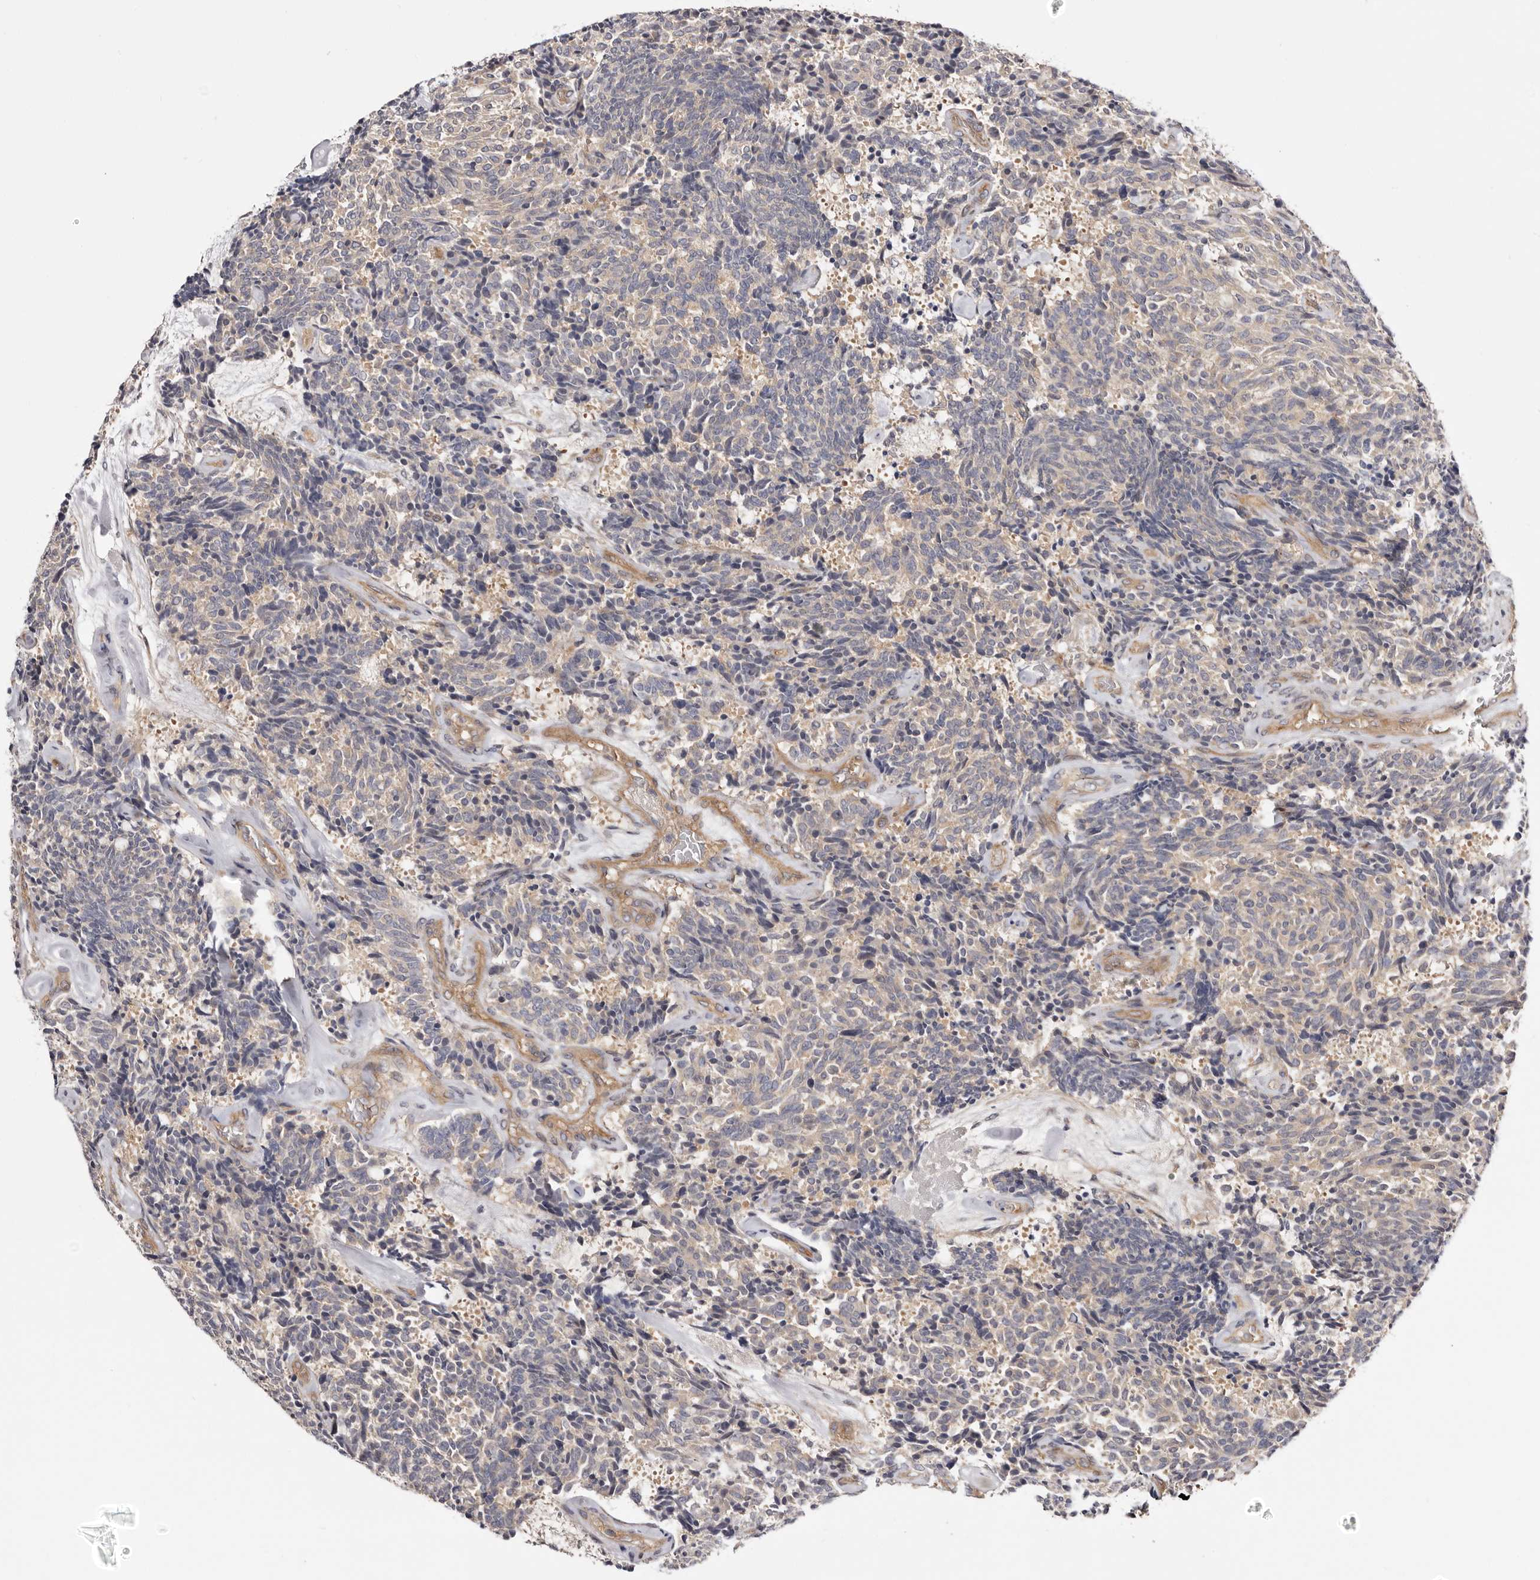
{"staining": {"intensity": "weak", "quantity": "25%-75%", "location": "cytoplasmic/membranous"}, "tissue": "carcinoid", "cell_type": "Tumor cells", "image_type": "cancer", "snomed": [{"axis": "morphology", "description": "Carcinoid, malignant, NOS"}, {"axis": "topography", "description": "Pancreas"}], "caption": "Immunohistochemical staining of human carcinoid (malignant) exhibits low levels of weak cytoplasmic/membranous protein staining in about 25%-75% of tumor cells.", "gene": "PANK4", "patient": {"sex": "female", "age": 54}}